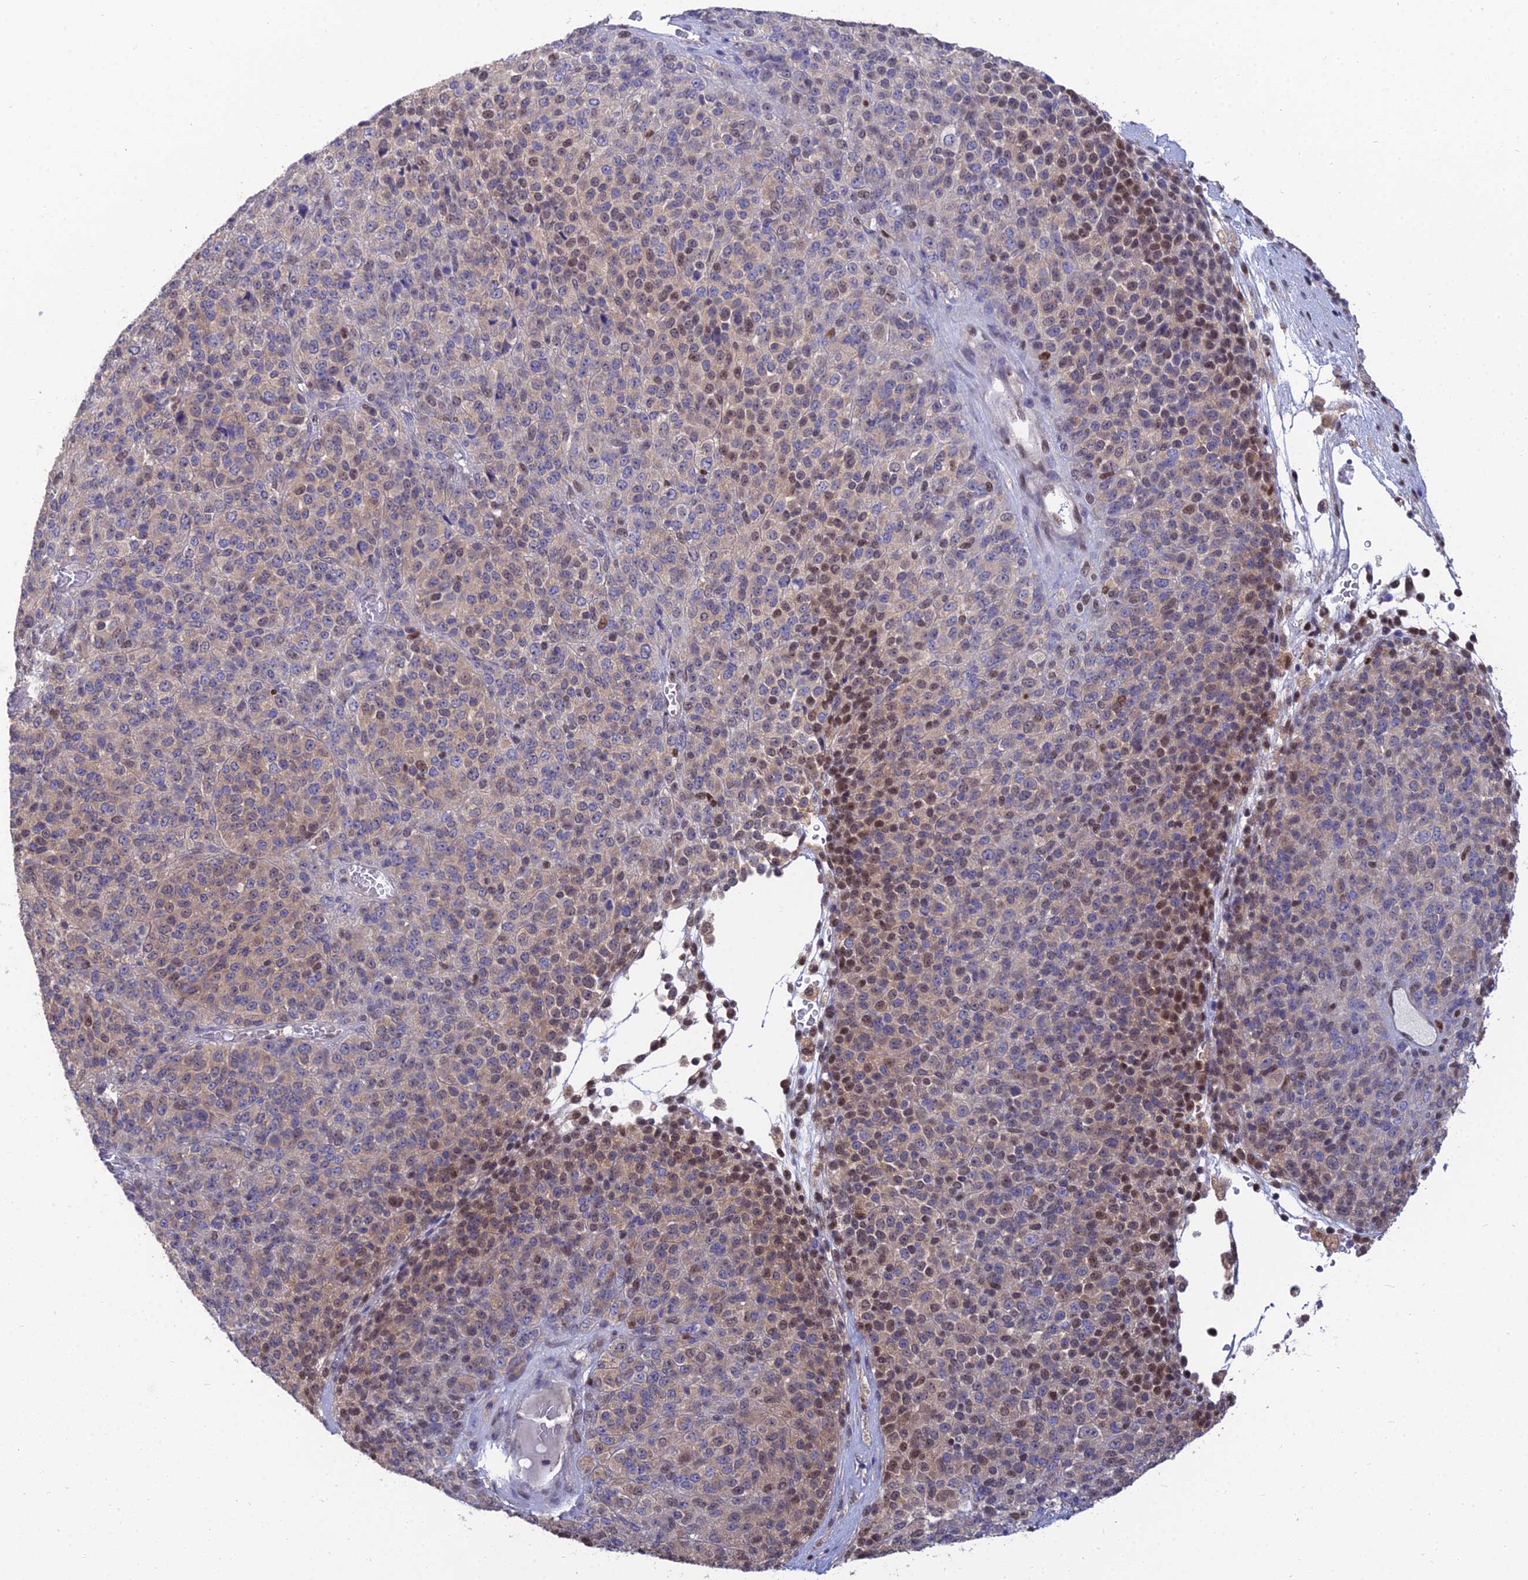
{"staining": {"intensity": "moderate", "quantity": "25%-75%", "location": "nuclear"}, "tissue": "melanoma", "cell_type": "Tumor cells", "image_type": "cancer", "snomed": [{"axis": "morphology", "description": "Malignant melanoma, Metastatic site"}, {"axis": "topography", "description": "Brain"}], "caption": "This photomicrograph reveals immunohistochemistry staining of malignant melanoma (metastatic site), with medium moderate nuclear positivity in approximately 25%-75% of tumor cells.", "gene": "DNPEP", "patient": {"sex": "female", "age": 56}}